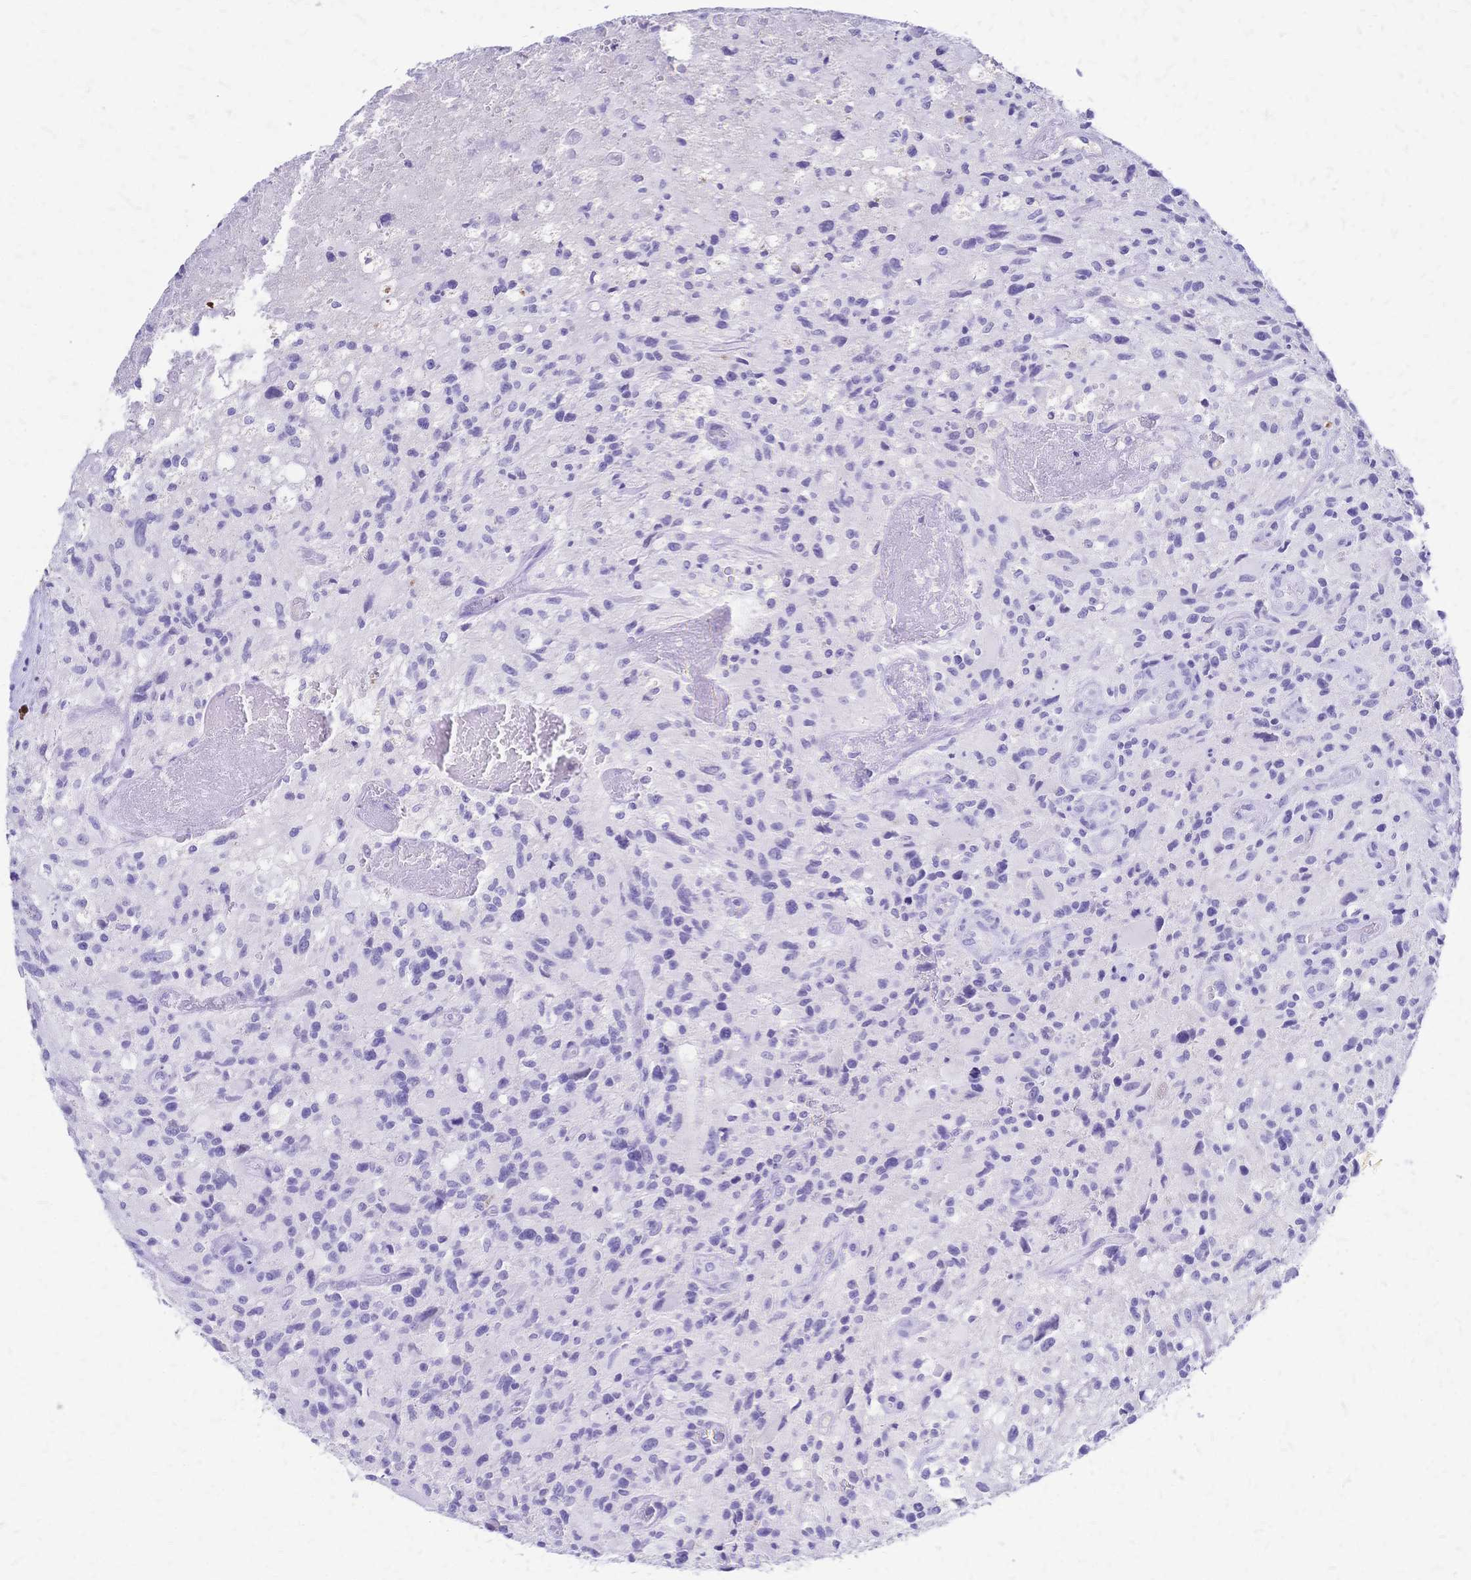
{"staining": {"intensity": "negative", "quantity": "none", "location": "none"}, "tissue": "glioma", "cell_type": "Tumor cells", "image_type": "cancer", "snomed": [{"axis": "morphology", "description": "Glioma, malignant, High grade"}, {"axis": "topography", "description": "Brain"}], "caption": "Immunohistochemical staining of glioma displays no significant positivity in tumor cells.", "gene": "FA2H", "patient": {"sex": "male", "age": 63}}